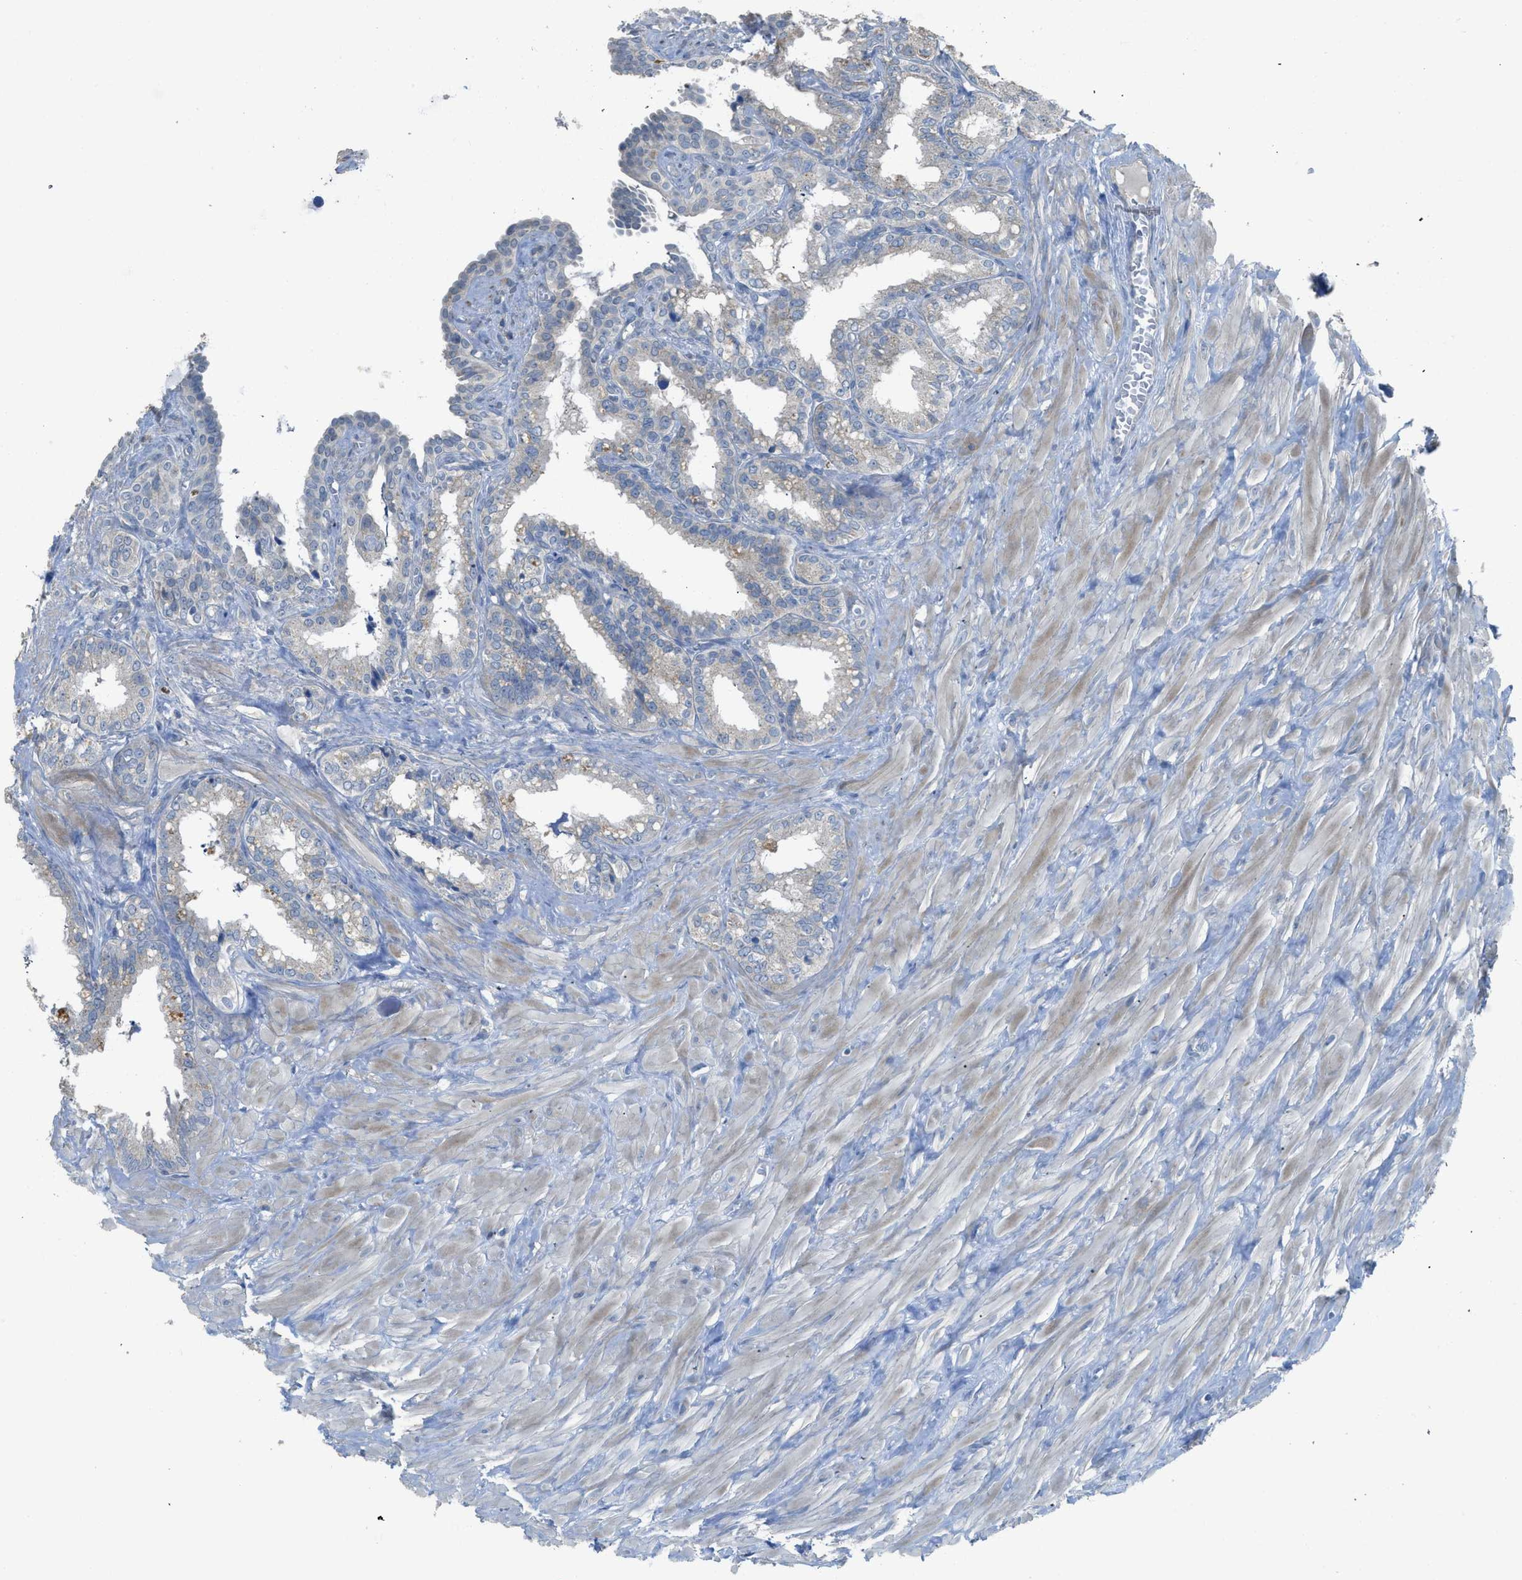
{"staining": {"intensity": "weak", "quantity": "<25%", "location": "cytoplasmic/membranous"}, "tissue": "seminal vesicle", "cell_type": "Glandular cells", "image_type": "normal", "snomed": [{"axis": "morphology", "description": "Normal tissue, NOS"}, {"axis": "topography", "description": "Seminal veicle"}], "caption": "Image shows no significant protein staining in glandular cells of unremarkable seminal vesicle.", "gene": "TIMD4", "patient": {"sex": "male", "age": 64}}